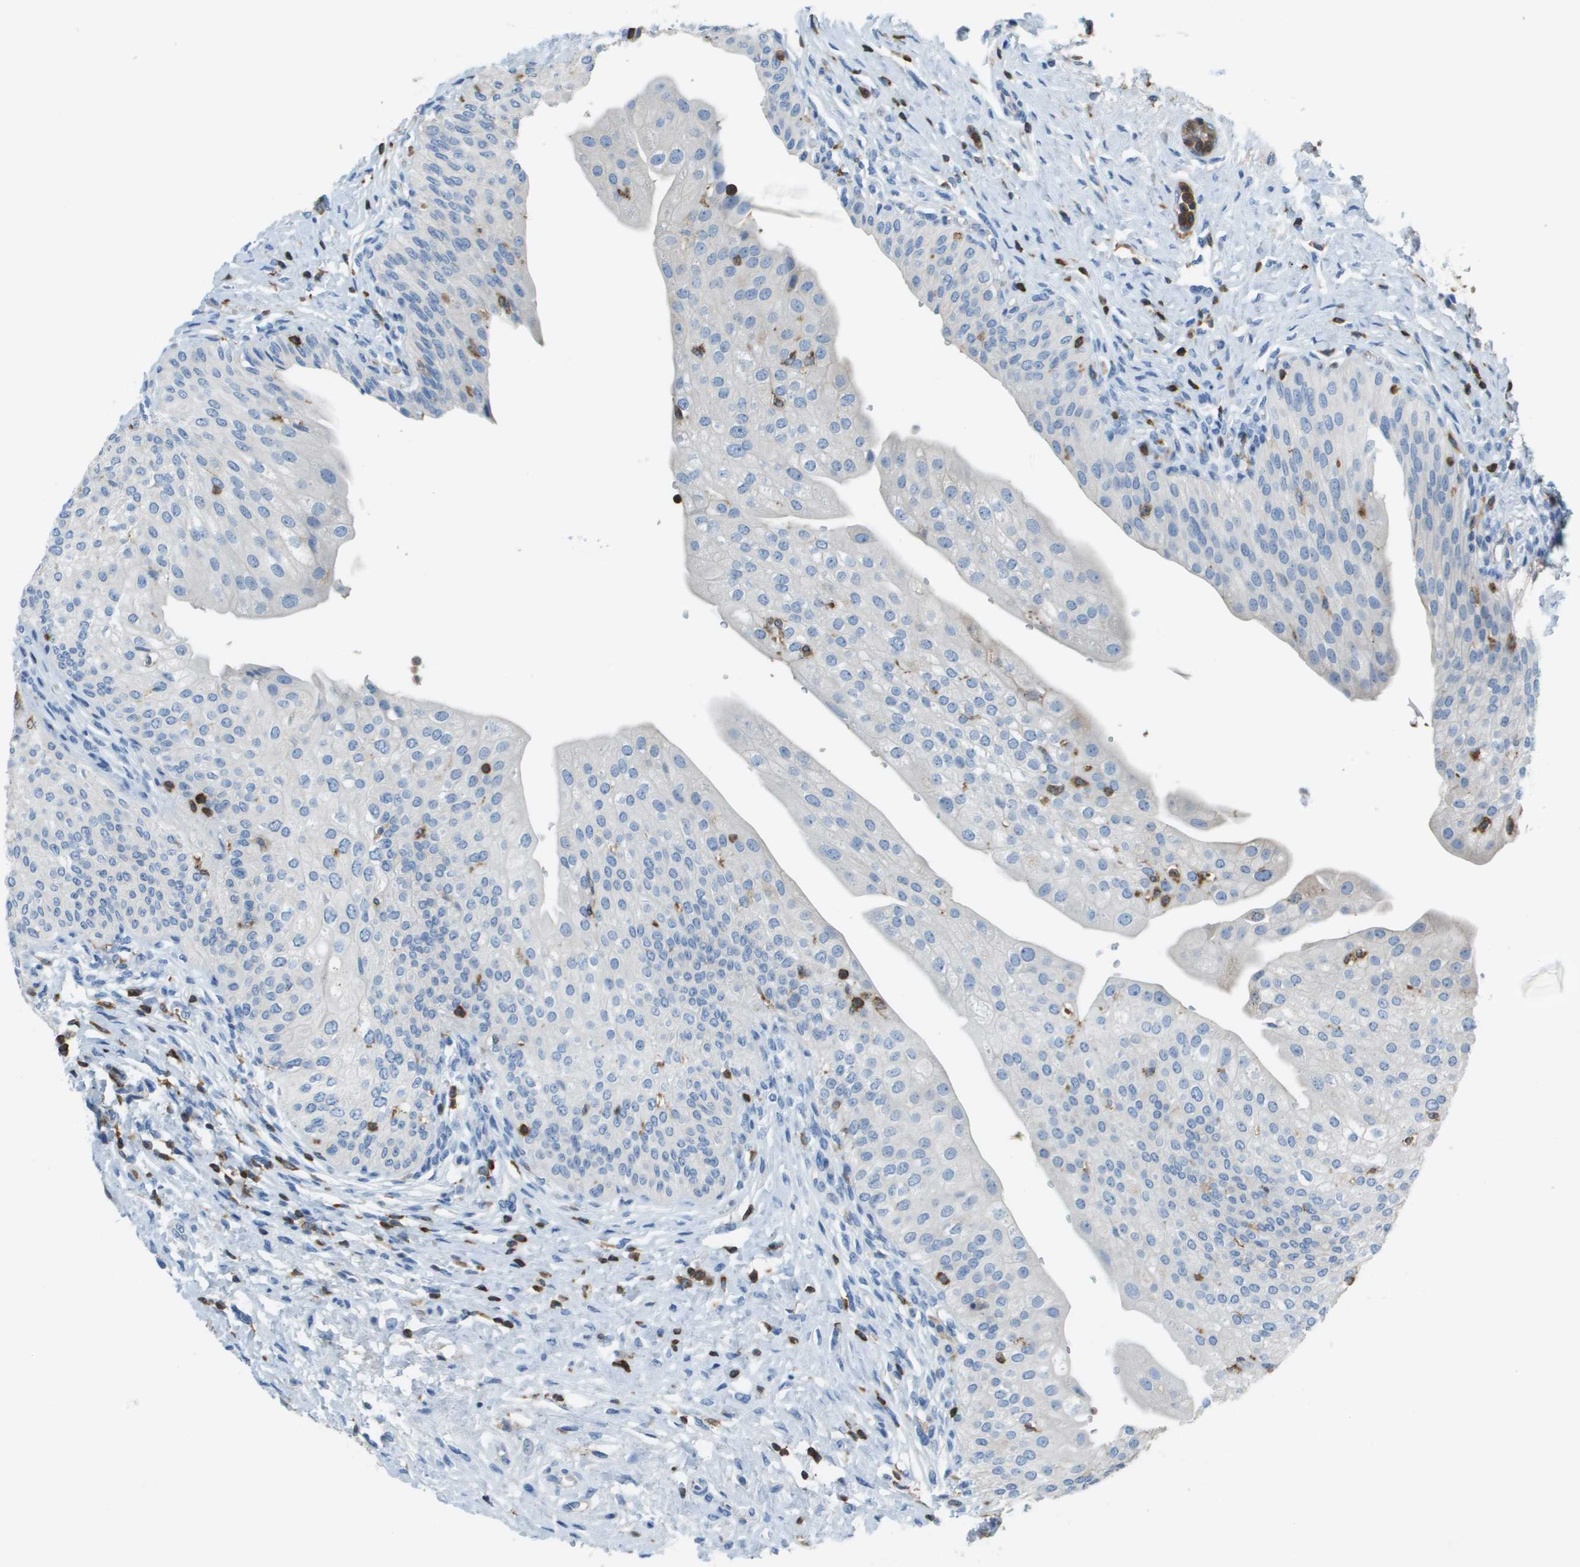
{"staining": {"intensity": "weak", "quantity": "<25%", "location": "cytoplasmic/membranous"}, "tissue": "urinary bladder", "cell_type": "Urothelial cells", "image_type": "normal", "snomed": [{"axis": "morphology", "description": "Normal tissue, NOS"}, {"axis": "topography", "description": "Urinary bladder"}], "caption": "Normal urinary bladder was stained to show a protein in brown. There is no significant expression in urothelial cells.", "gene": "APBB1IP", "patient": {"sex": "male", "age": 46}}